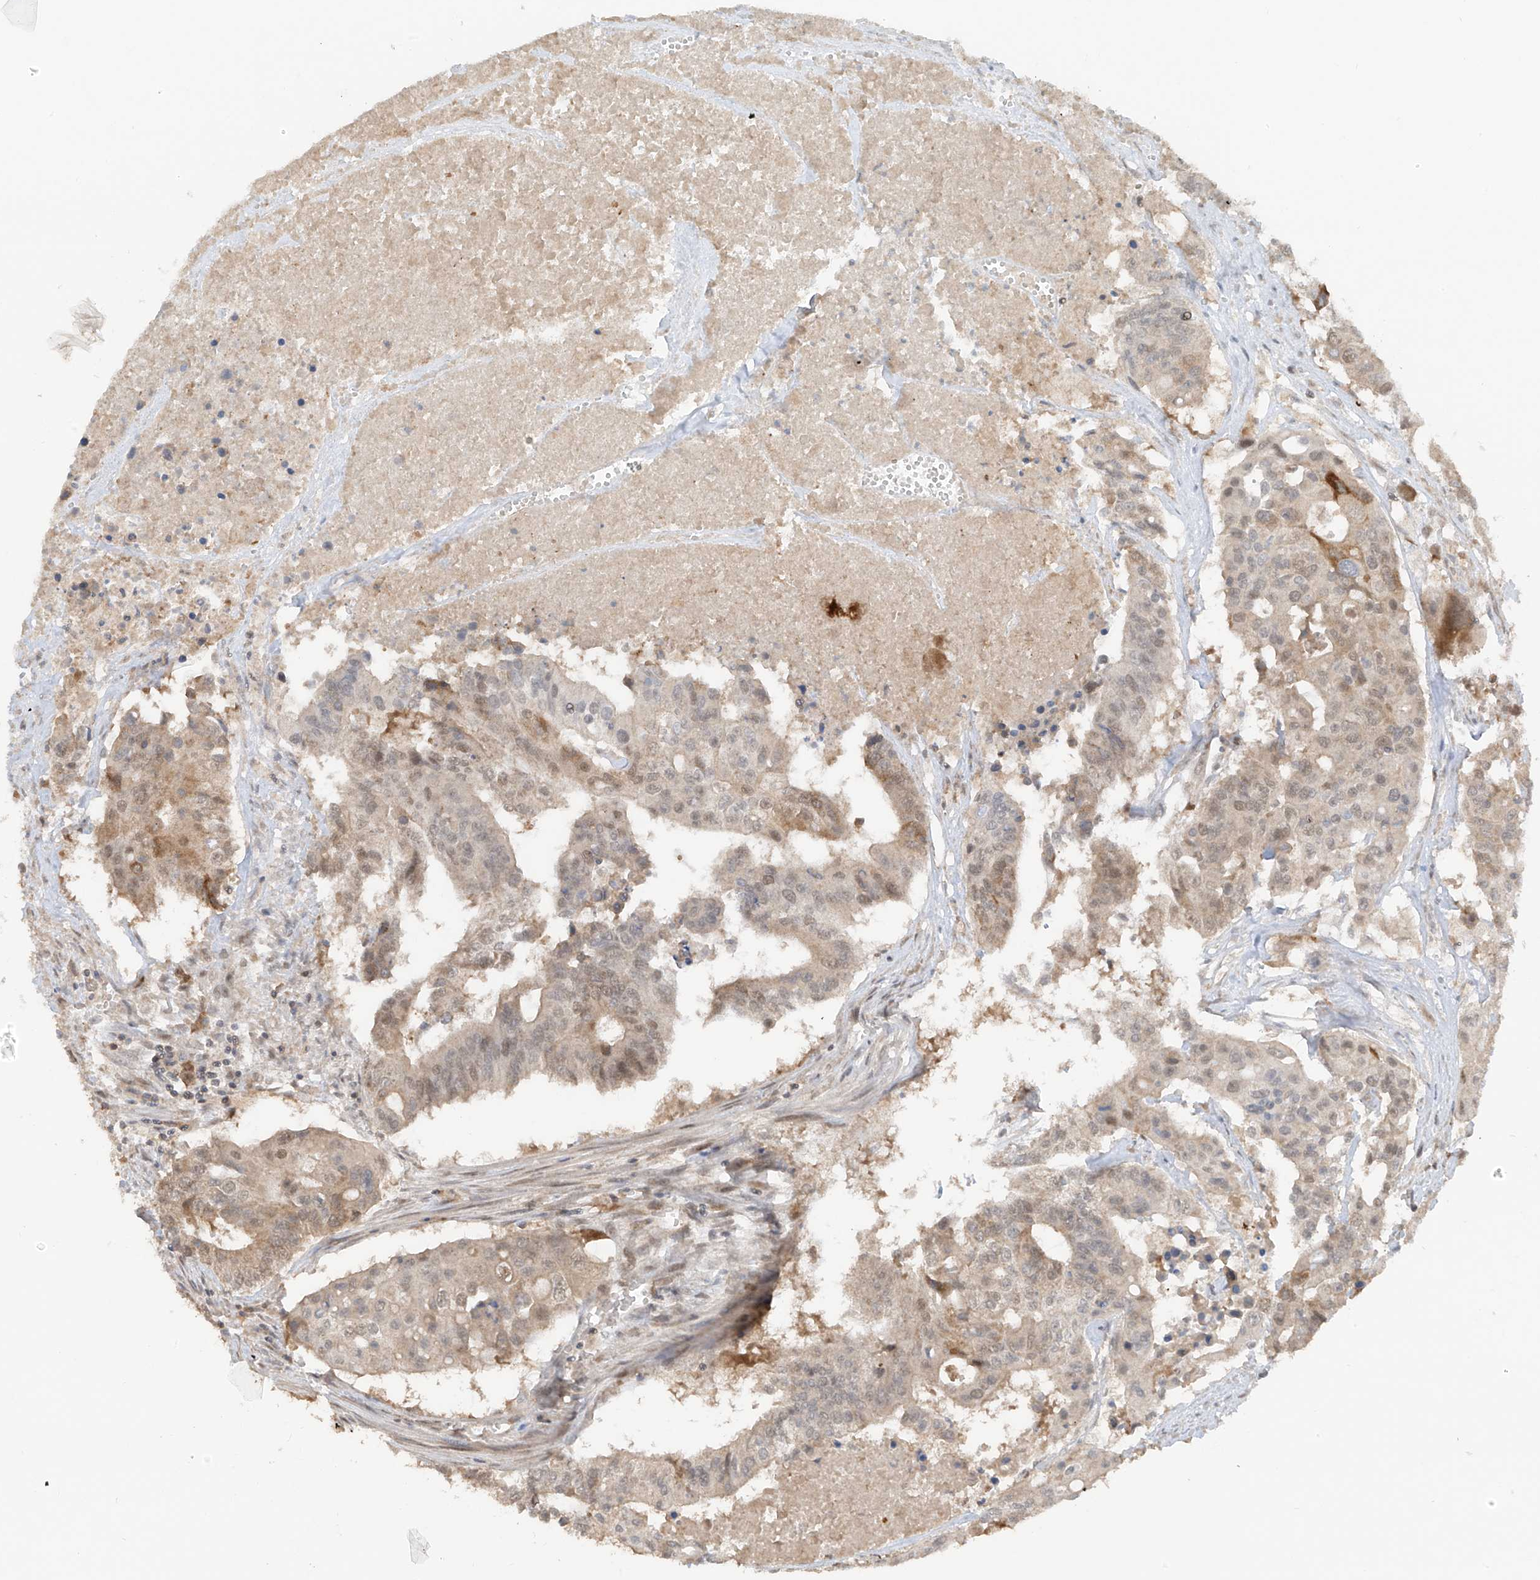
{"staining": {"intensity": "moderate", "quantity": "<25%", "location": "cytoplasmic/membranous,nuclear"}, "tissue": "colorectal cancer", "cell_type": "Tumor cells", "image_type": "cancer", "snomed": [{"axis": "morphology", "description": "Adenocarcinoma, NOS"}, {"axis": "topography", "description": "Colon"}], "caption": "Colorectal adenocarcinoma stained for a protein (brown) exhibits moderate cytoplasmic/membranous and nuclear positive positivity in approximately <25% of tumor cells.", "gene": "COLGALT2", "patient": {"sex": "male", "age": 77}}